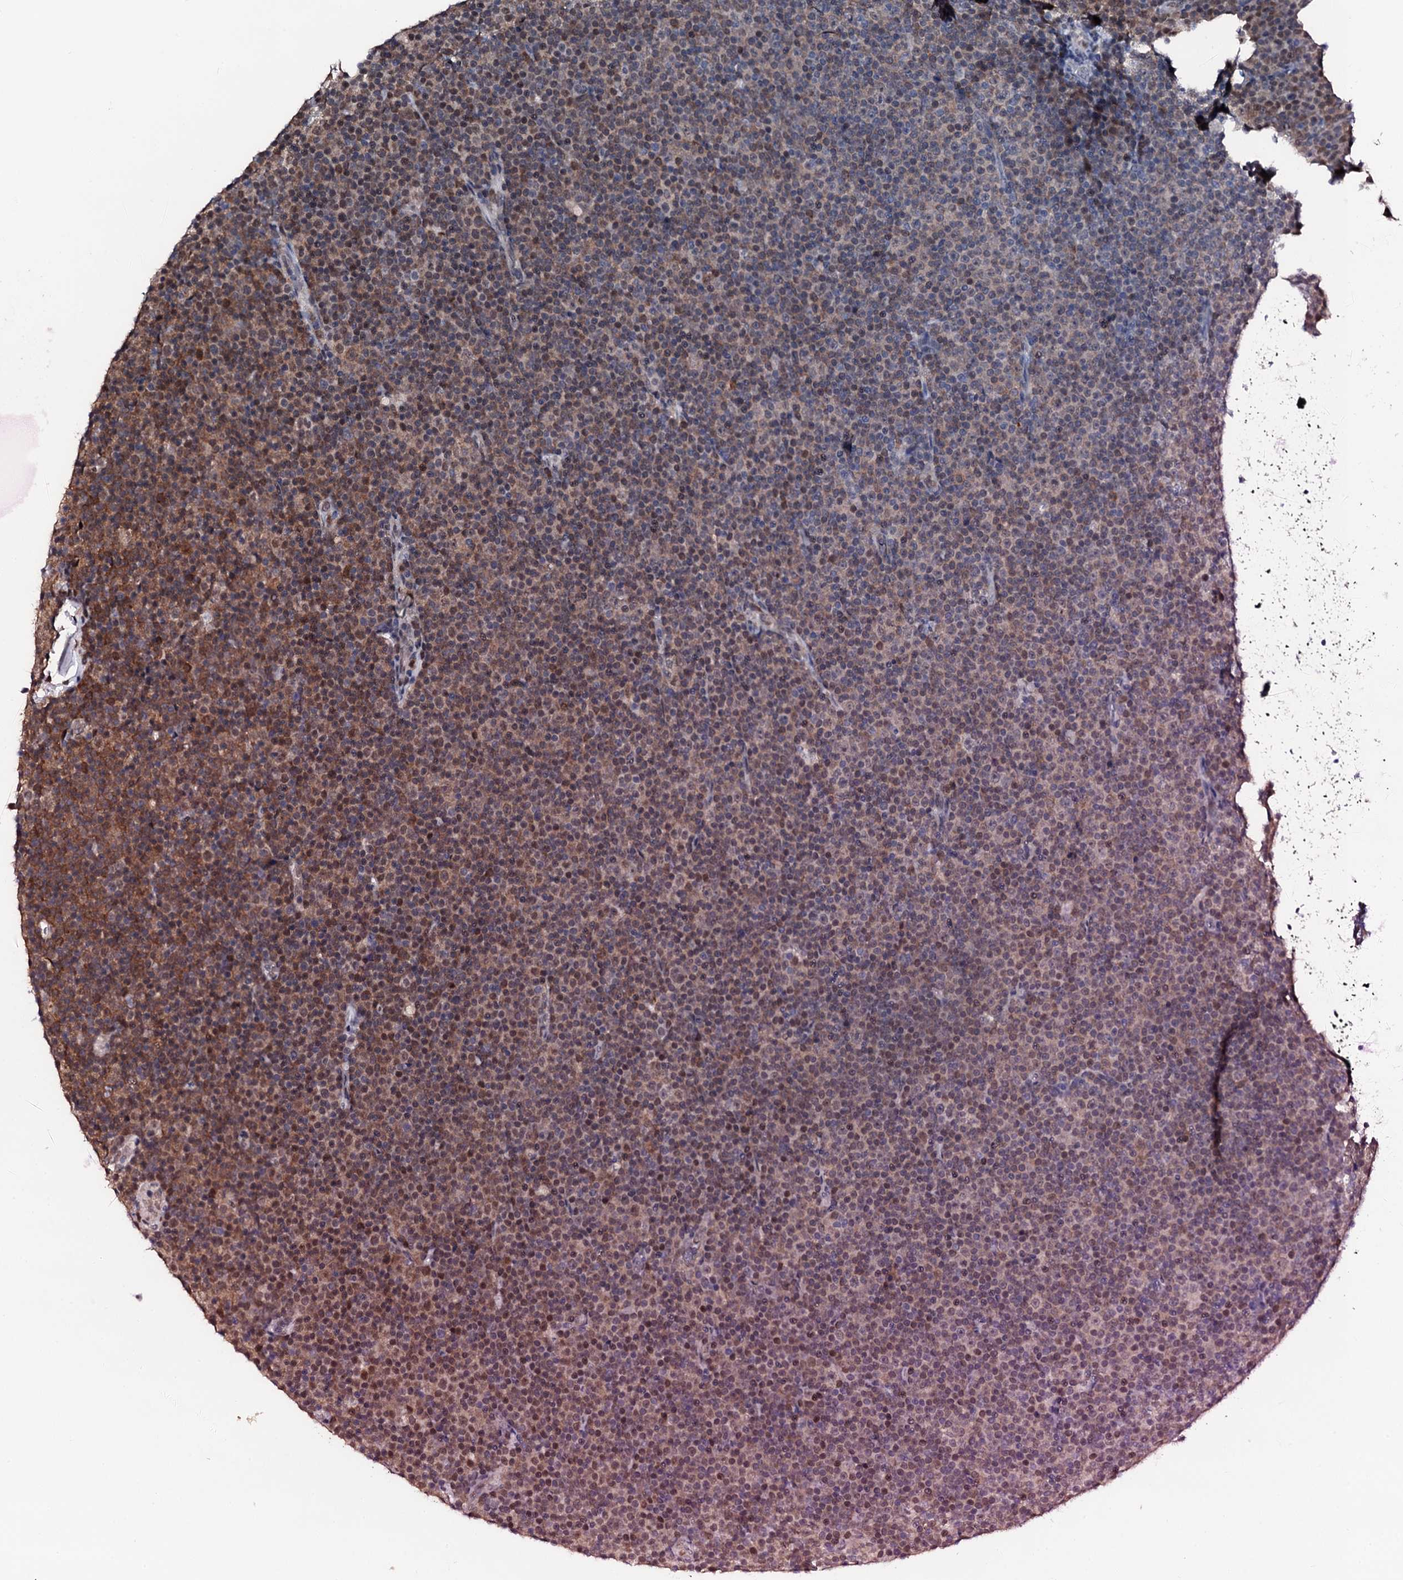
{"staining": {"intensity": "weak", "quantity": "25%-75%", "location": "cytoplasmic/membranous"}, "tissue": "lymphoma", "cell_type": "Tumor cells", "image_type": "cancer", "snomed": [{"axis": "morphology", "description": "Malignant lymphoma, non-Hodgkin's type, Low grade"}, {"axis": "topography", "description": "Lymph node"}], "caption": "The histopathology image shows a brown stain indicating the presence of a protein in the cytoplasmic/membranous of tumor cells in malignant lymphoma, non-Hodgkin's type (low-grade).", "gene": "TRAFD1", "patient": {"sex": "female", "age": 67}}